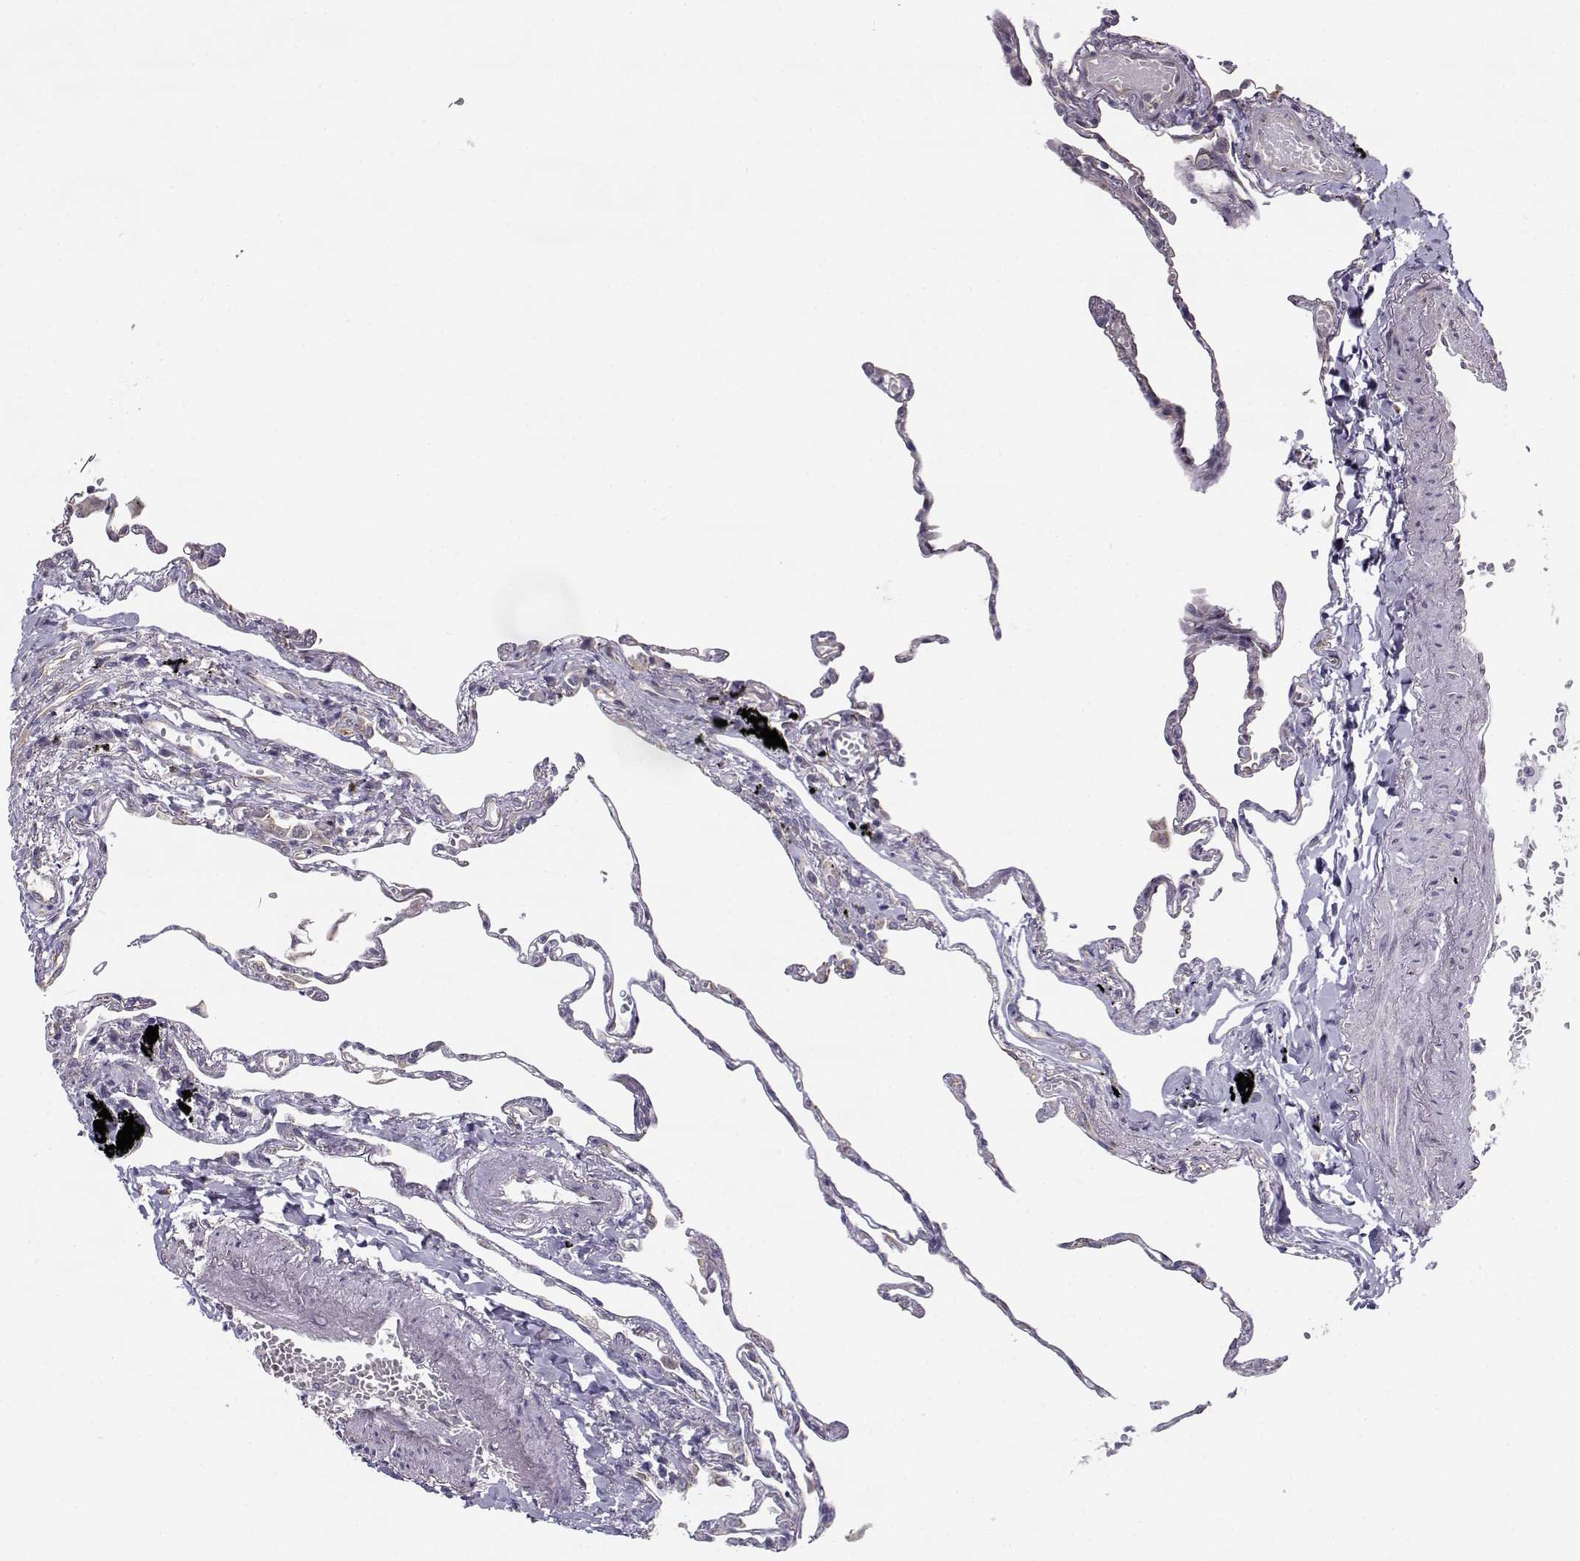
{"staining": {"intensity": "negative", "quantity": "none", "location": "none"}, "tissue": "lung", "cell_type": "Alveolar cells", "image_type": "normal", "snomed": [{"axis": "morphology", "description": "Normal tissue, NOS"}, {"axis": "topography", "description": "Lung"}], "caption": "Immunohistochemistry image of benign human lung stained for a protein (brown), which demonstrates no staining in alveolar cells.", "gene": "BEND6", "patient": {"sex": "male", "age": 78}}